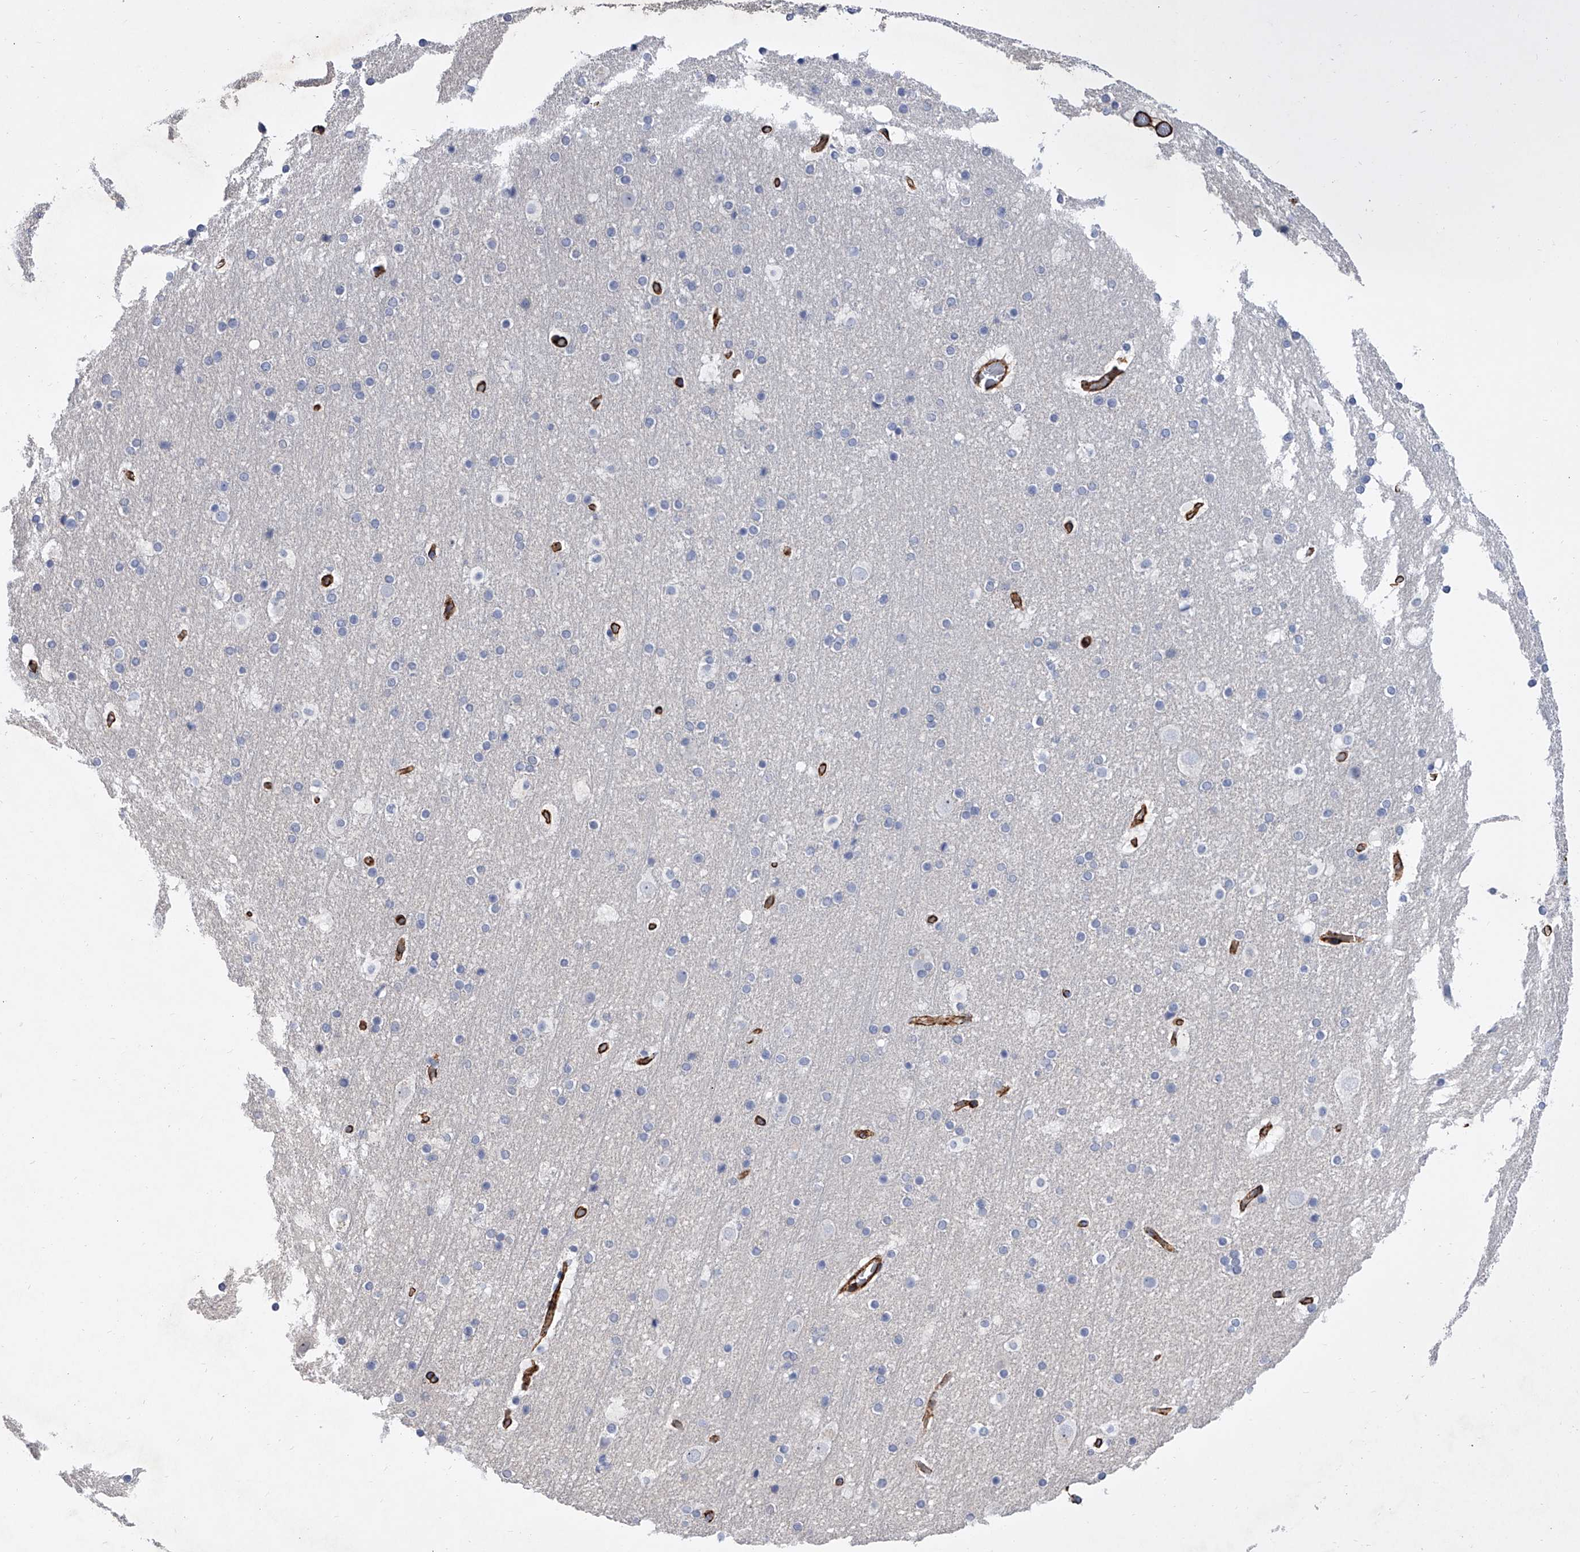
{"staining": {"intensity": "strong", "quantity": ">75%", "location": "cytoplasmic/membranous"}, "tissue": "cerebral cortex", "cell_type": "Endothelial cells", "image_type": "normal", "snomed": [{"axis": "morphology", "description": "Normal tissue, NOS"}, {"axis": "topography", "description": "Cerebral cortex"}], "caption": "High-magnification brightfield microscopy of benign cerebral cortex stained with DAB (3,3'-diaminobenzidine) (brown) and counterstained with hematoxylin (blue). endothelial cells exhibit strong cytoplasmic/membranous staining is appreciated in approximately>75% of cells.", "gene": "ALG14", "patient": {"sex": "male", "age": 57}}